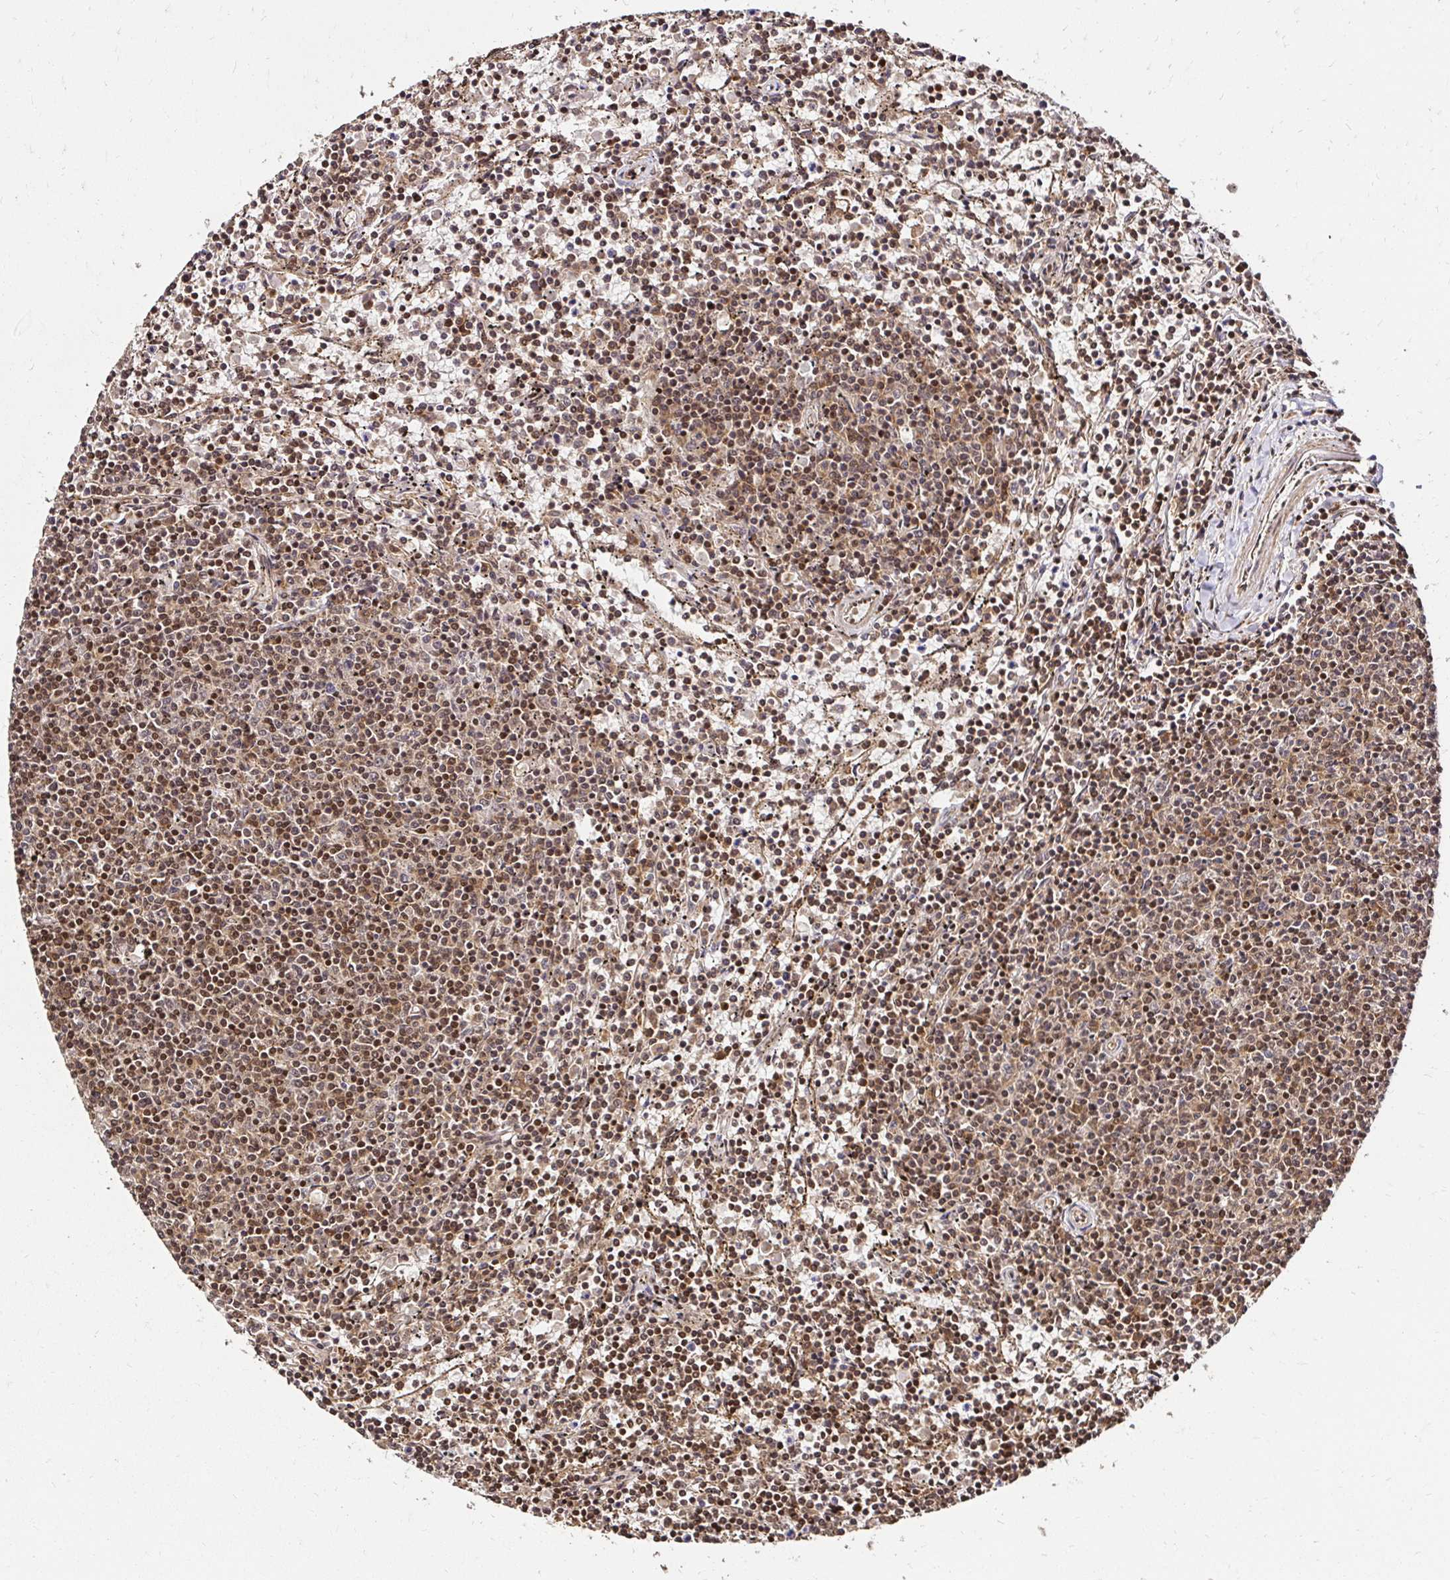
{"staining": {"intensity": "moderate", "quantity": ">75%", "location": "nuclear"}, "tissue": "lymphoma", "cell_type": "Tumor cells", "image_type": "cancer", "snomed": [{"axis": "morphology", "description": "Malignant lymphoma, non-Hodgkin's type, Low grade"}, {"axis": "topography", "description": "Spleen"}], "caption": "Human malignant lymphoma, non-Hodgkin's type (low-grade) stained with a brown dye demonstrates moderate nuclear positive expression in approximately >75% of tumor cells.", "gene": "GLYR1", "patient": {"sex": "female", "age": 50}}